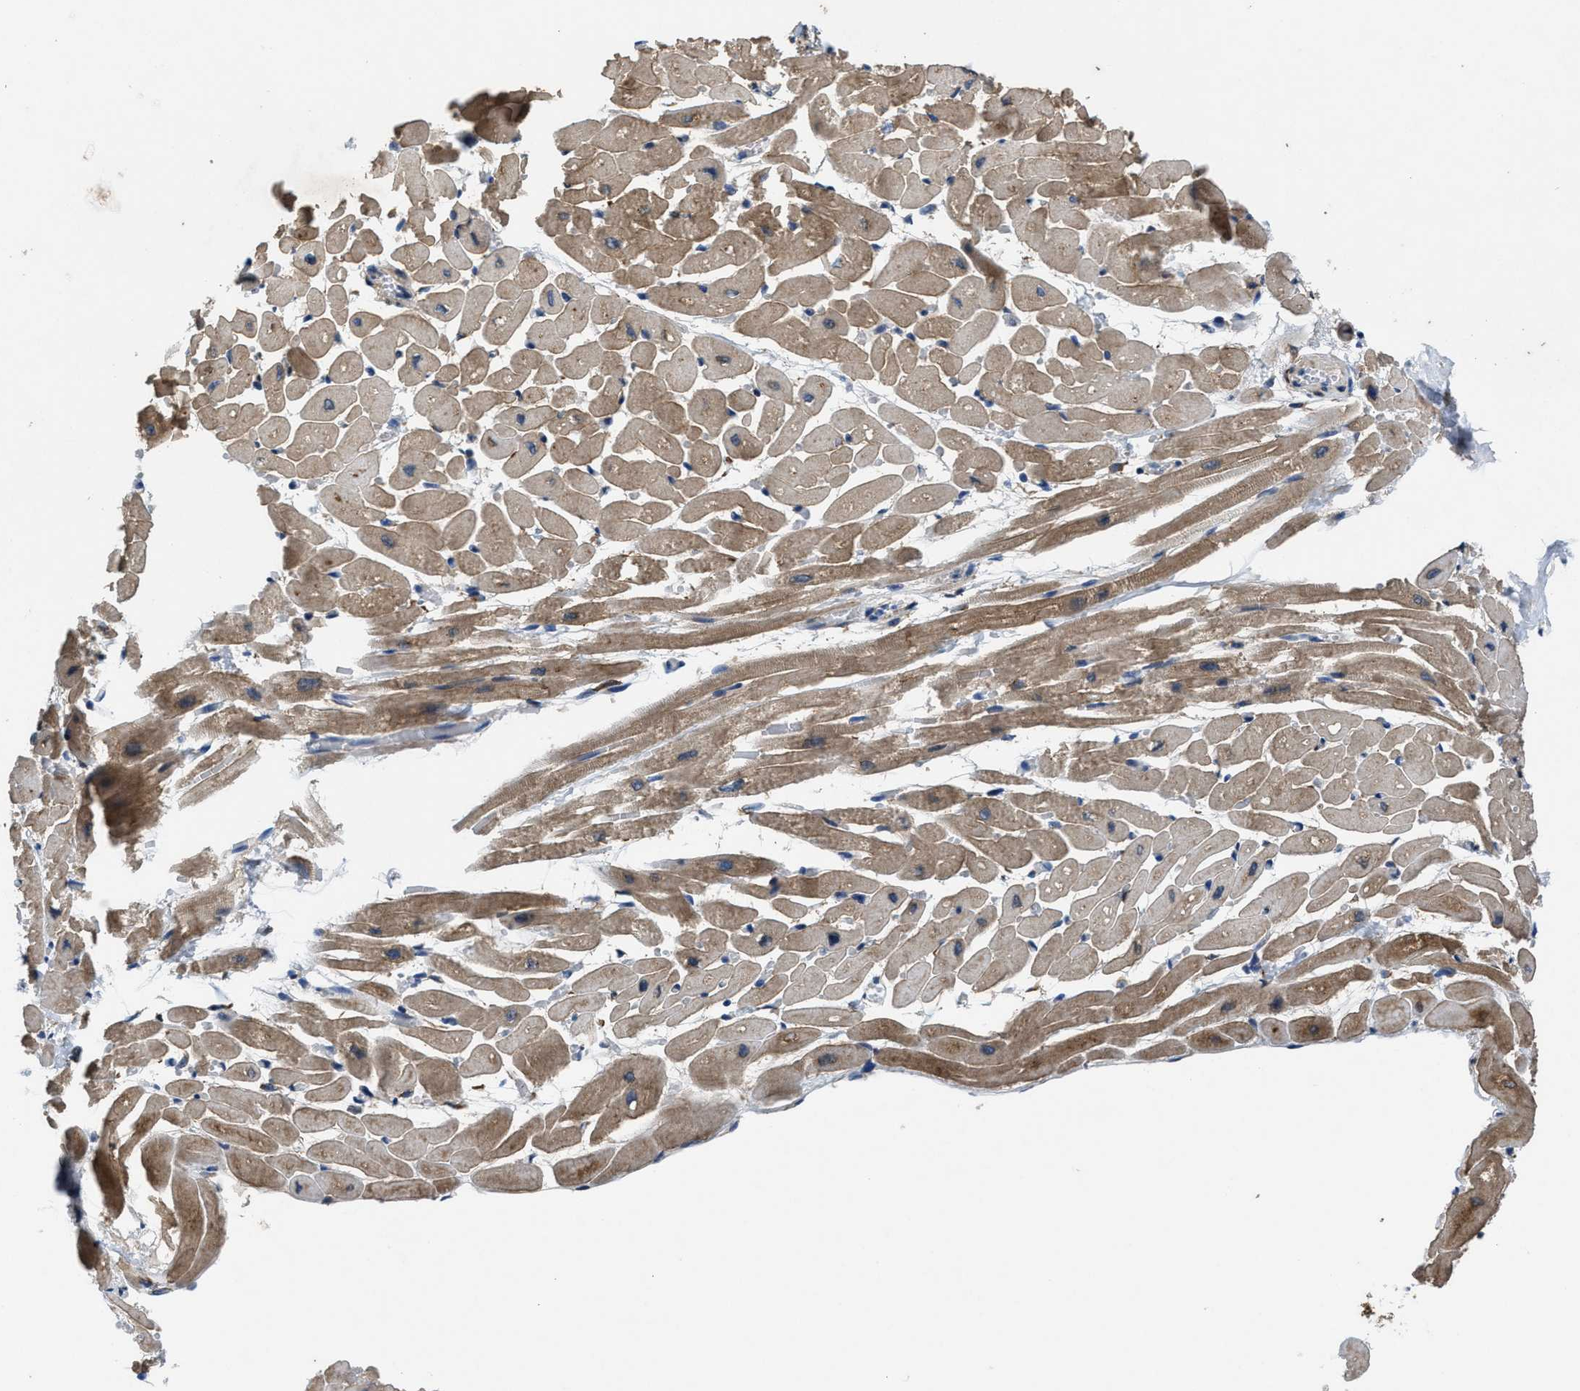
{"staining": {"intensity": "moderate", "quantity": ">75%", "location": "cytoplasmic/membranous"}, "tissue": "heart muscle", "cell_type": "Cardiomyocytes", "image_type": "normal", "snomed": [{"axis": "morphology", "description": "Normal tissue, NOS"}, {"axis": "topography", "description": "Heart"}], "caption": "There is medium levels of moderate cytoplasmic/membranous staining in cardiomyocytes of unremarkable heart muscle, as demonstrated by immunohistochemical staining (brown color).", "gene": "PDP1", "patient": {"sex": "male", "age": 45}}